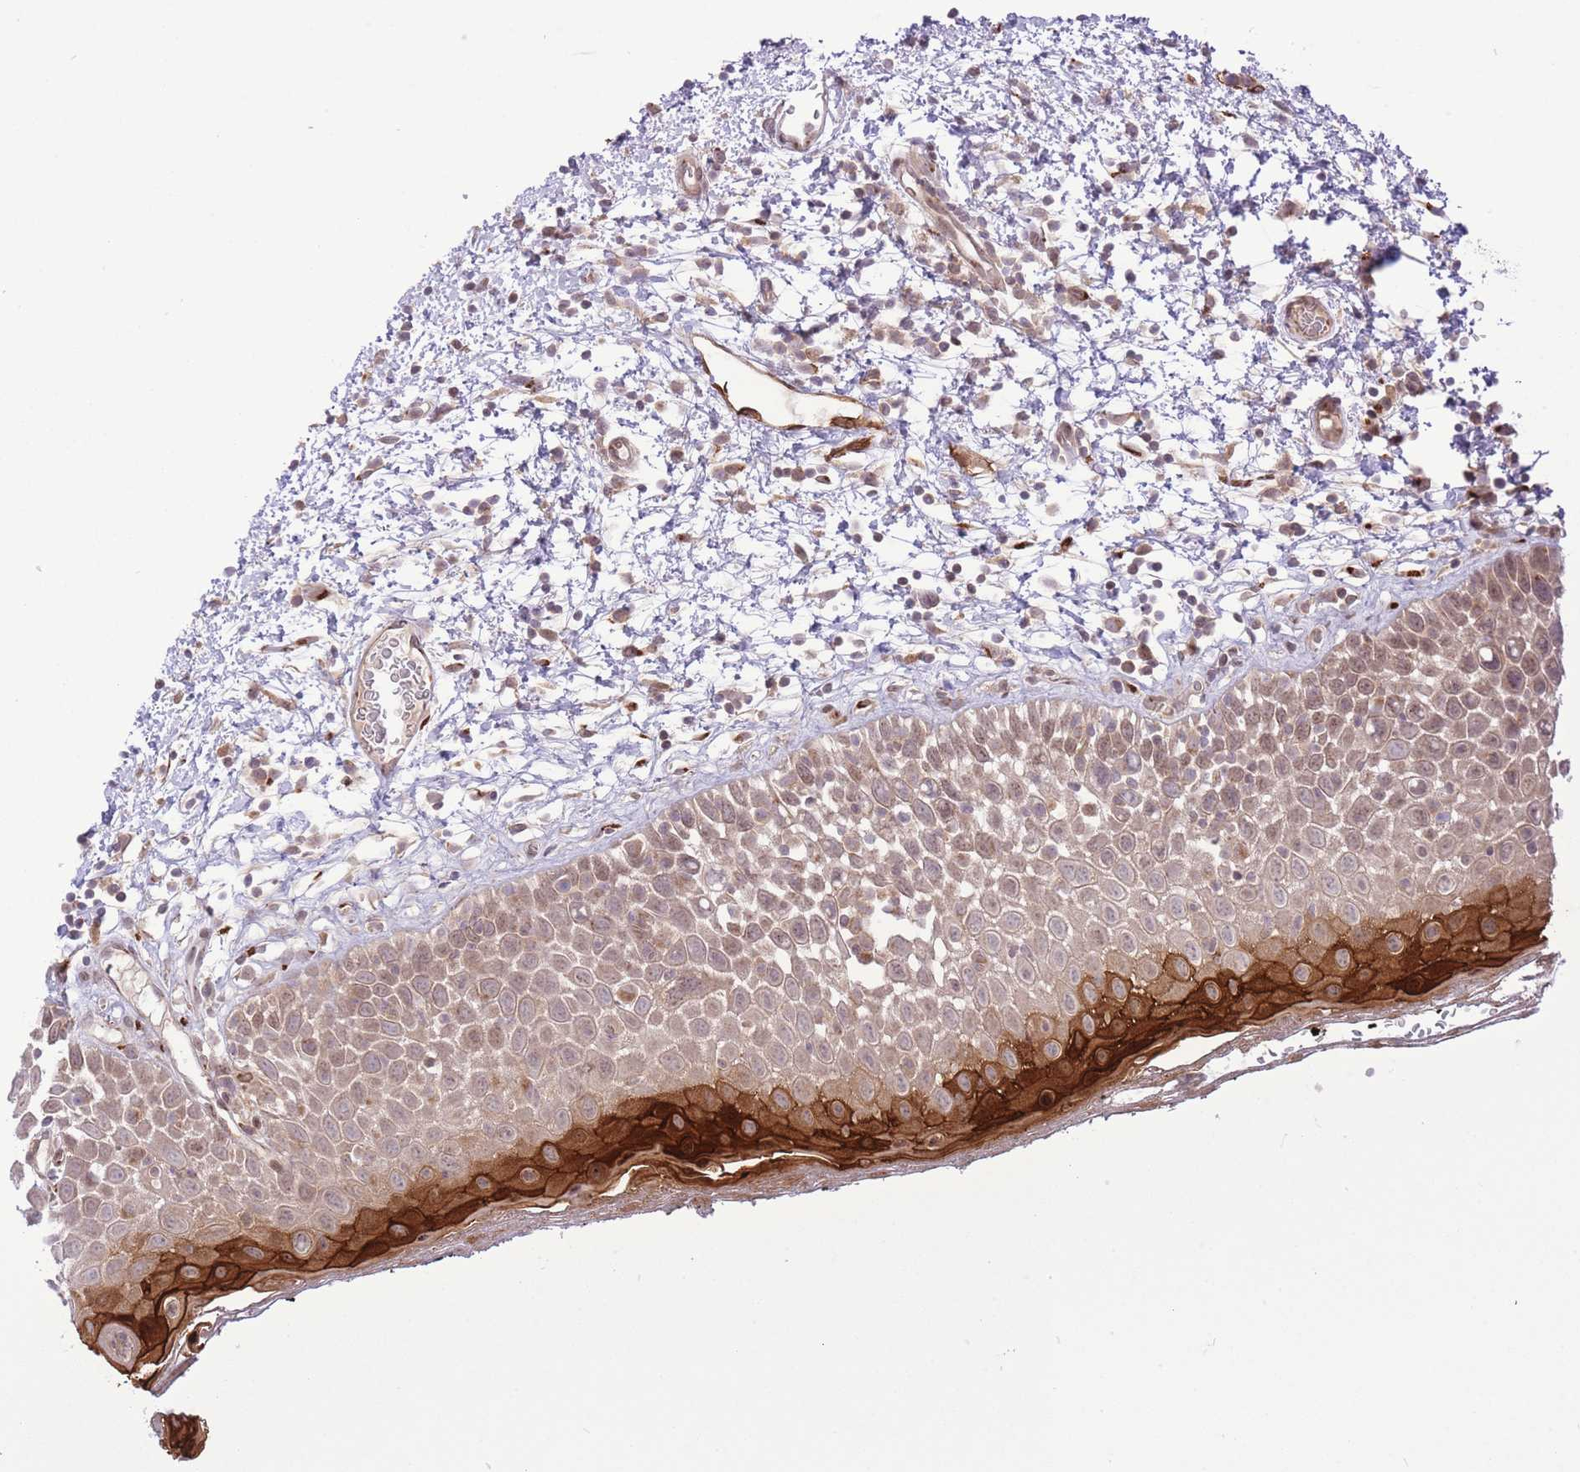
{"staining": {"intensity": "strong", "quantity": "<25%", "location": "cytoplasmic/membranous"}, "tissue": "oral mucosa", "cell_type": "Squamous epithelial cells", "image_type": "normal", "snomed": [{"axis": "morphology", "description": "Normal tissue, NOS"}, {"axis": "morphology", "description": "Squamous cell carcinoma, NOS"}, {"axis": "topography", "description": "Oral tissue"}, {"axis": "topography", "description": "Tounge, NOS"}, {"axis": "topography", "description": "Head-Neck"}], "caption": "Strong cytoplasmic/membranous positivity for a protein is present in about <25% of squamous epithelial cells of normal oral mucosa using immunohistochemistry.", "gene": "ZBED5", "patient": {"sex": "male", "age": 76}}